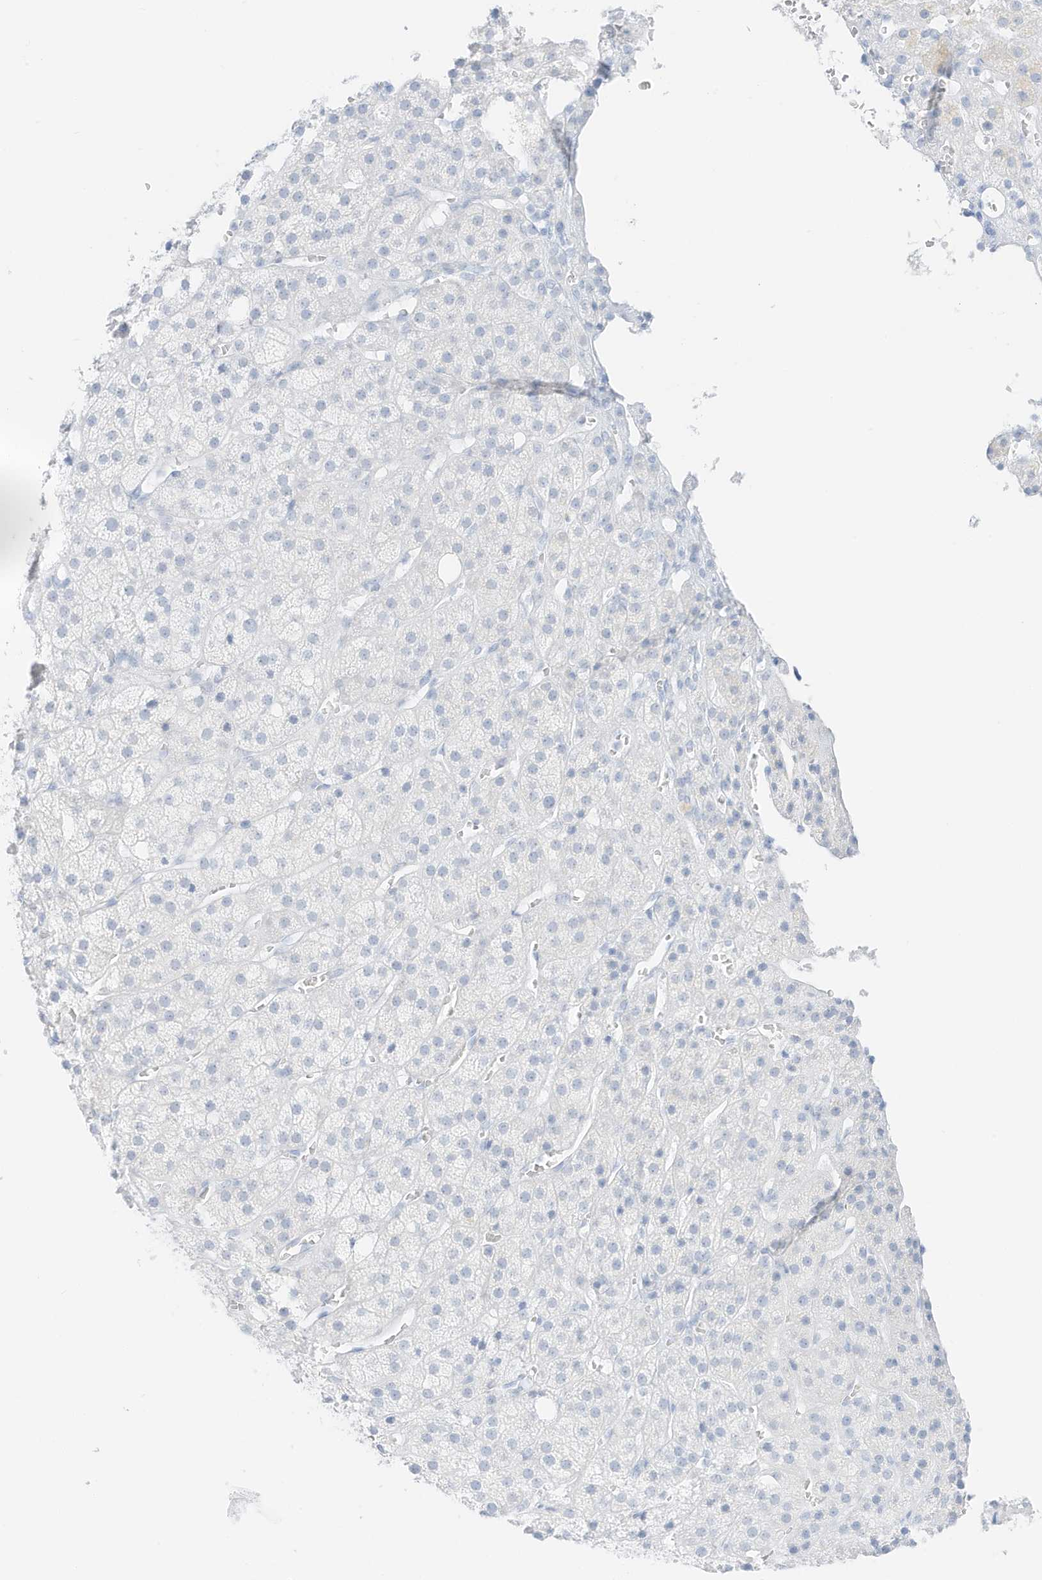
{"staining": {"intensity": "negative", "quantity": "none", "location": "none"}, "tissue": "adrenal gland", "cell_type": "Glandular cells", "image_type": "normal", "snomed": [{"axis": "morphology", "description": "Normal tissue, NOS"}, {"axis": "topography", "description": "Adrenal gland"}], "caption": "Adrenal gland was stained to show a protein in brown. There is no significant positivity in glandular cells. Nuclei are stained in blue.", "gene": "SLC22A13", "patient": {"sex": "female", "age": 57}}